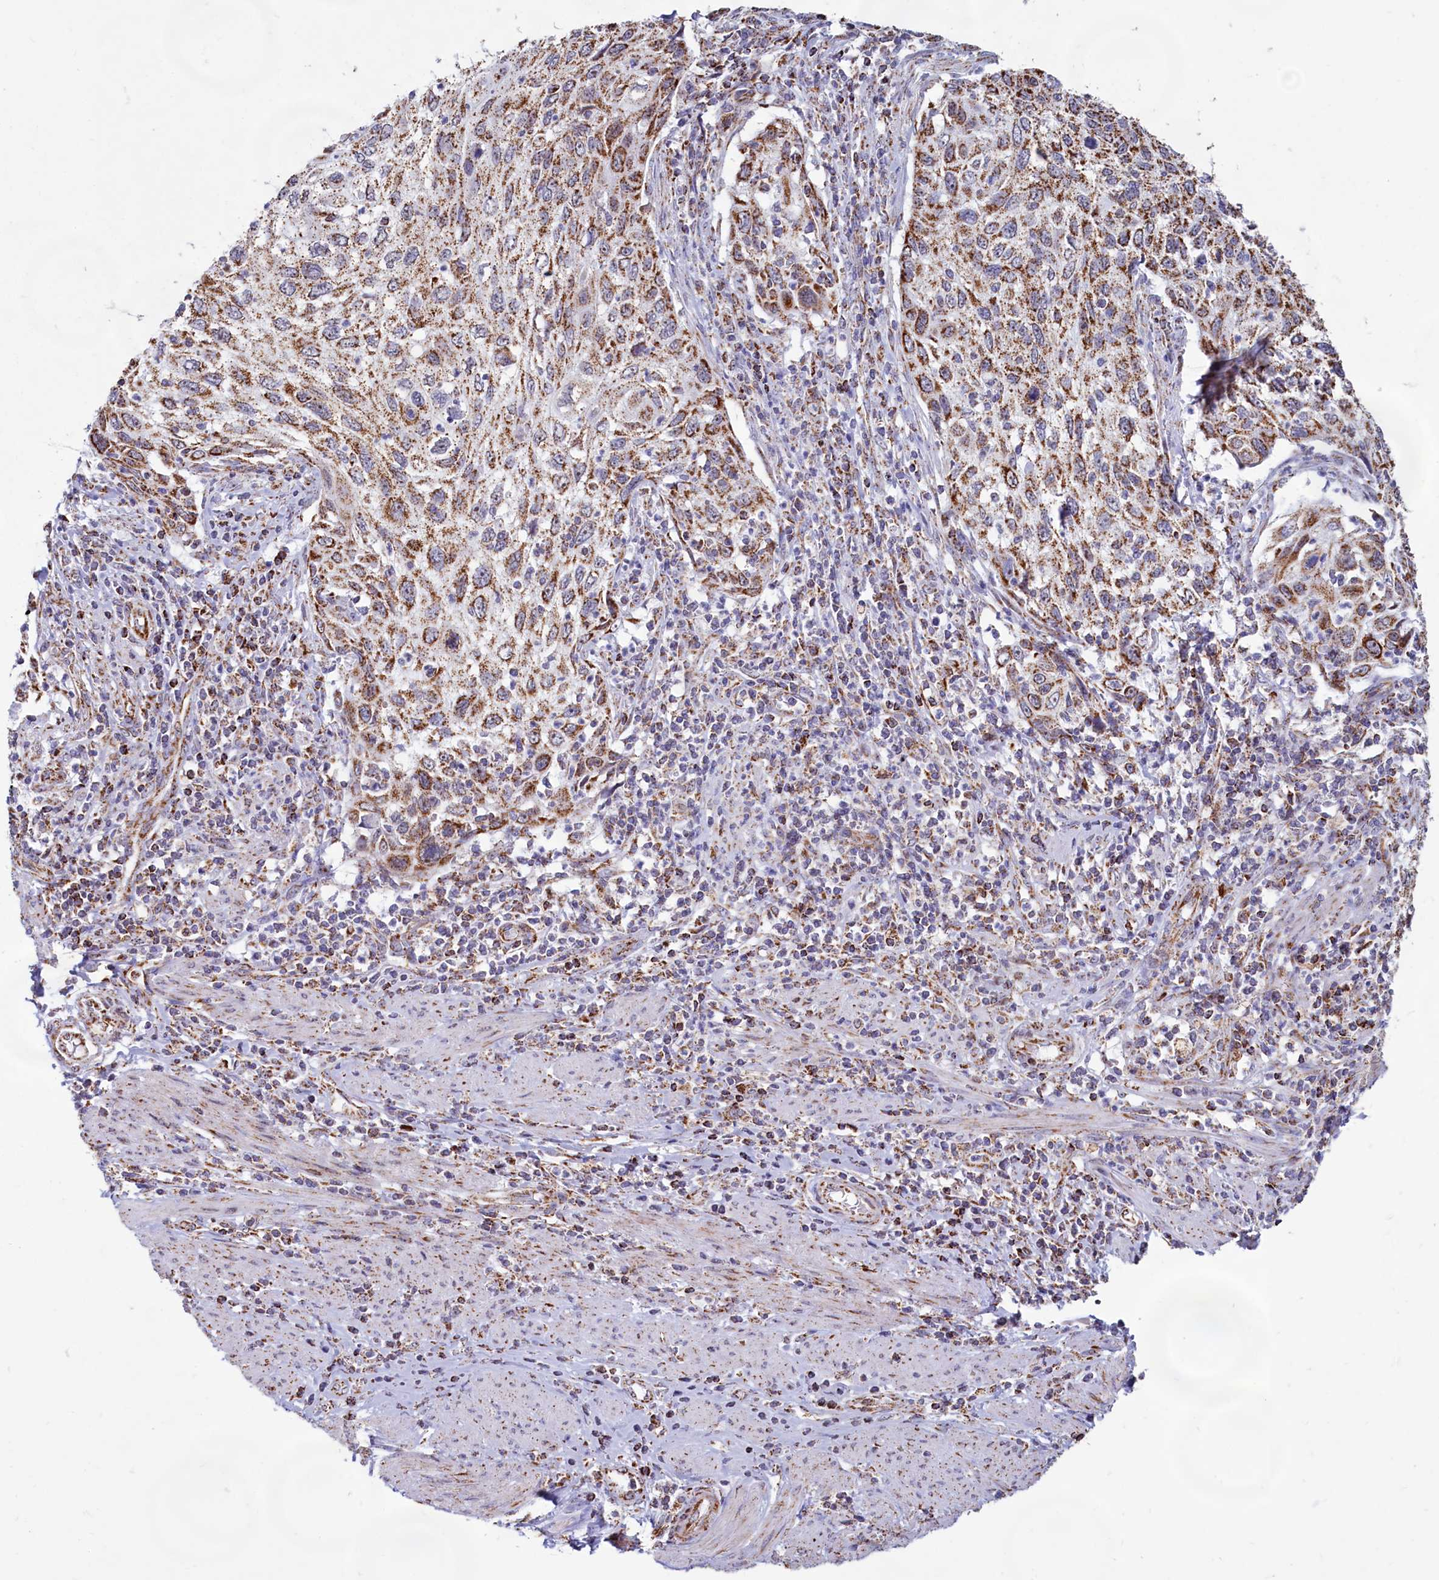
{"staining": {"intensity": "moderate", "quantity": ">75%", "location": "cytoplasmic/membranous"}, "tissue": "cervical cancer", "cell_type": "Tumor cells", "image_type": "cancer", "snomed": [{"axis": "morphology", "description": "Squamous cell carcinoma, NOS"}, {"axis": "topography", "description": "Cervix"}], "caption": "There is medium levels of moderate cytoplasmic/membranous positivity in tumor cells of cervical squamous cell carcinoma, as demonstrated by immunohistochemical staining (brown color).", "gene": "C1D", "patient": {"sex": "female", "age": 70}}